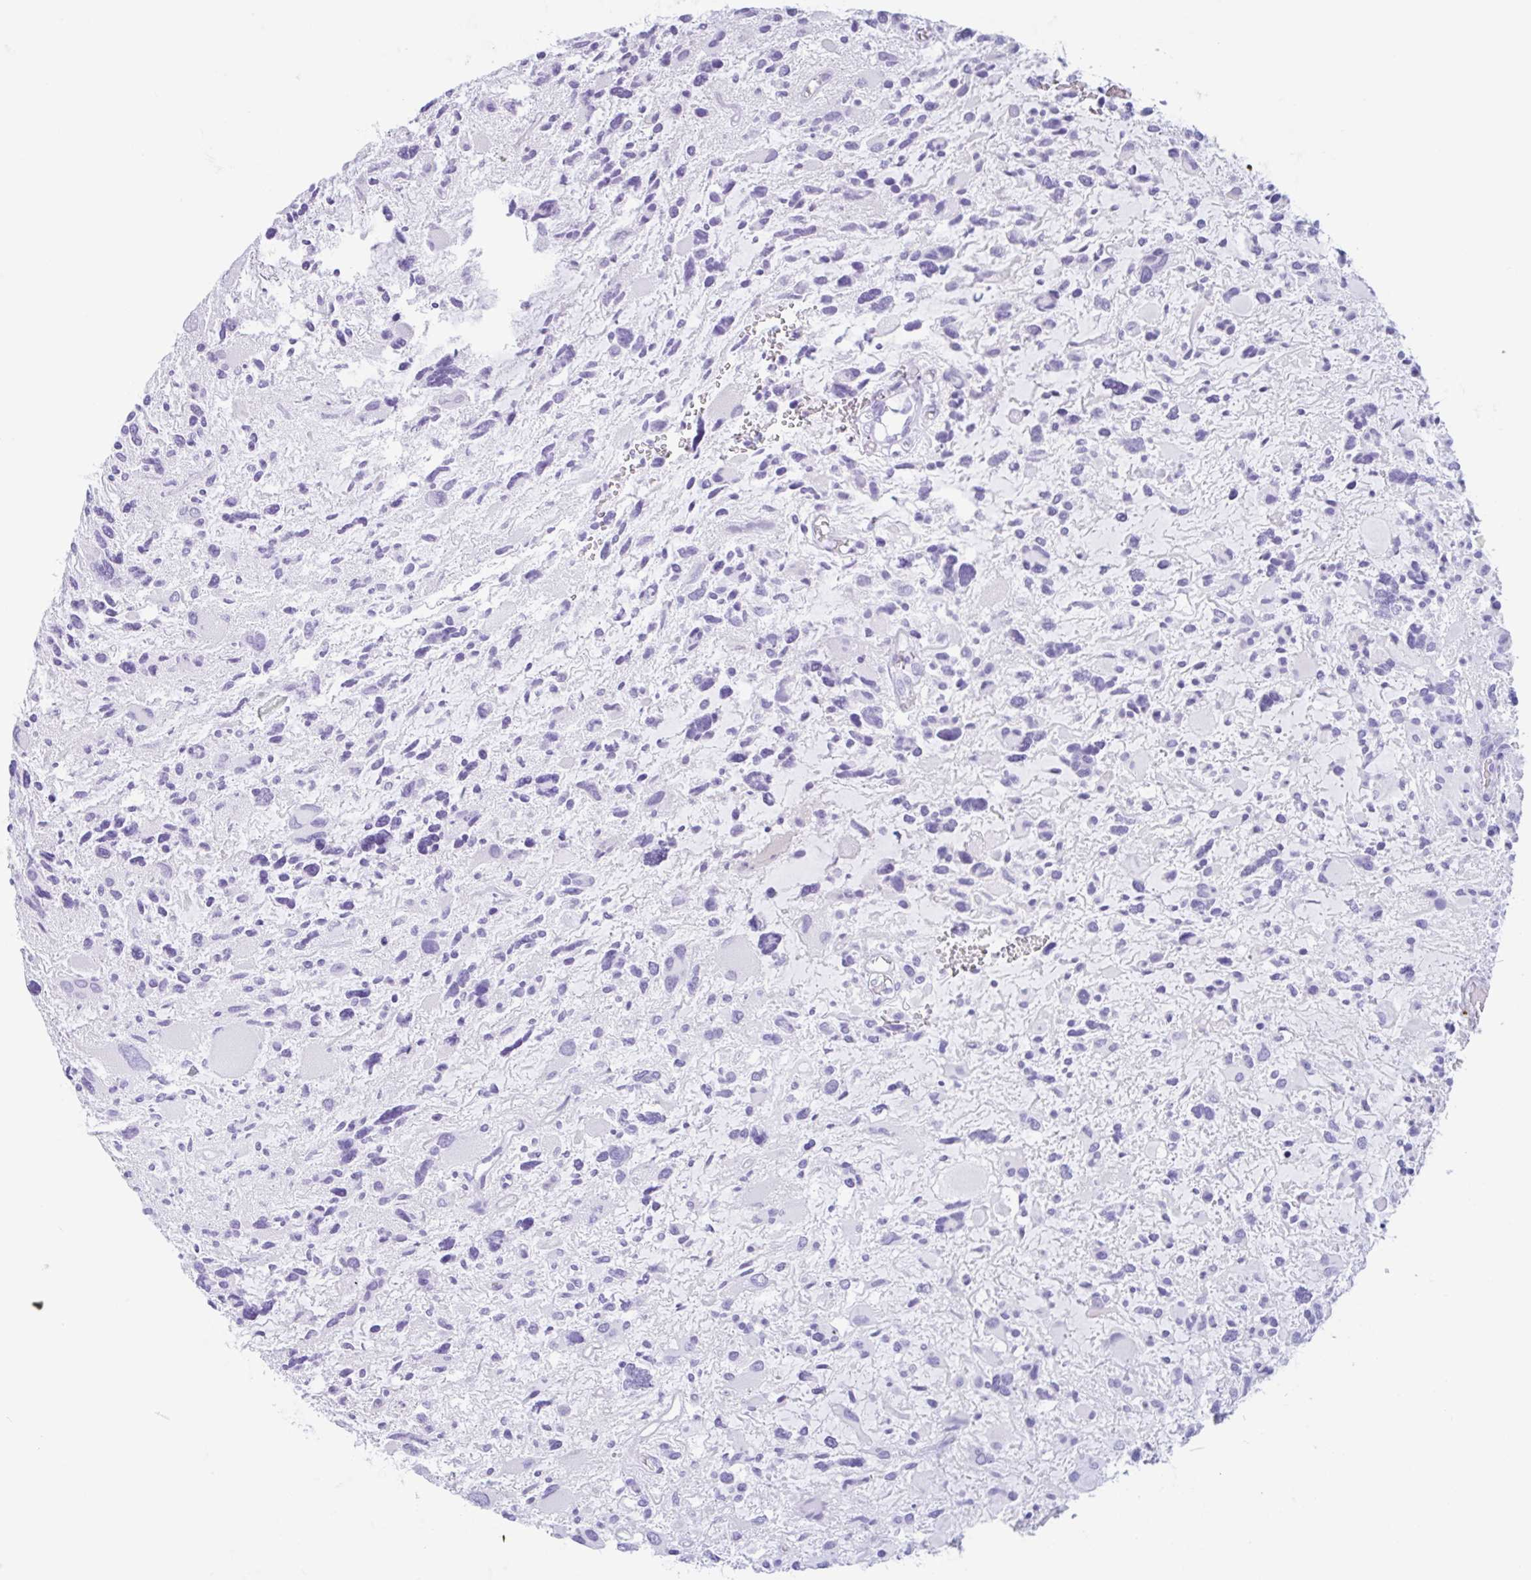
{"staining": {"intensity": "negative", "quantity": "none", "location": "none"}, "tissue": "glioma", "cell_type": "Tumor cells", "image_type": "cancer", "snomed": [{"axis": "morphology", "description": "Glioma, malignant, High grade"}, {"axis": "topography", "description": "Brain"}], "caption": "This is a micrograph of immunohistochemistry (IHC) staining of glioma, which shows no staining in tumor cells. (DAB (3,3'-diaminobenzidine) IHC visualized using brightfield microscopy, high magnification).", "gene": "DTWD2", "patient": {"sex": "female", "age": 11}}